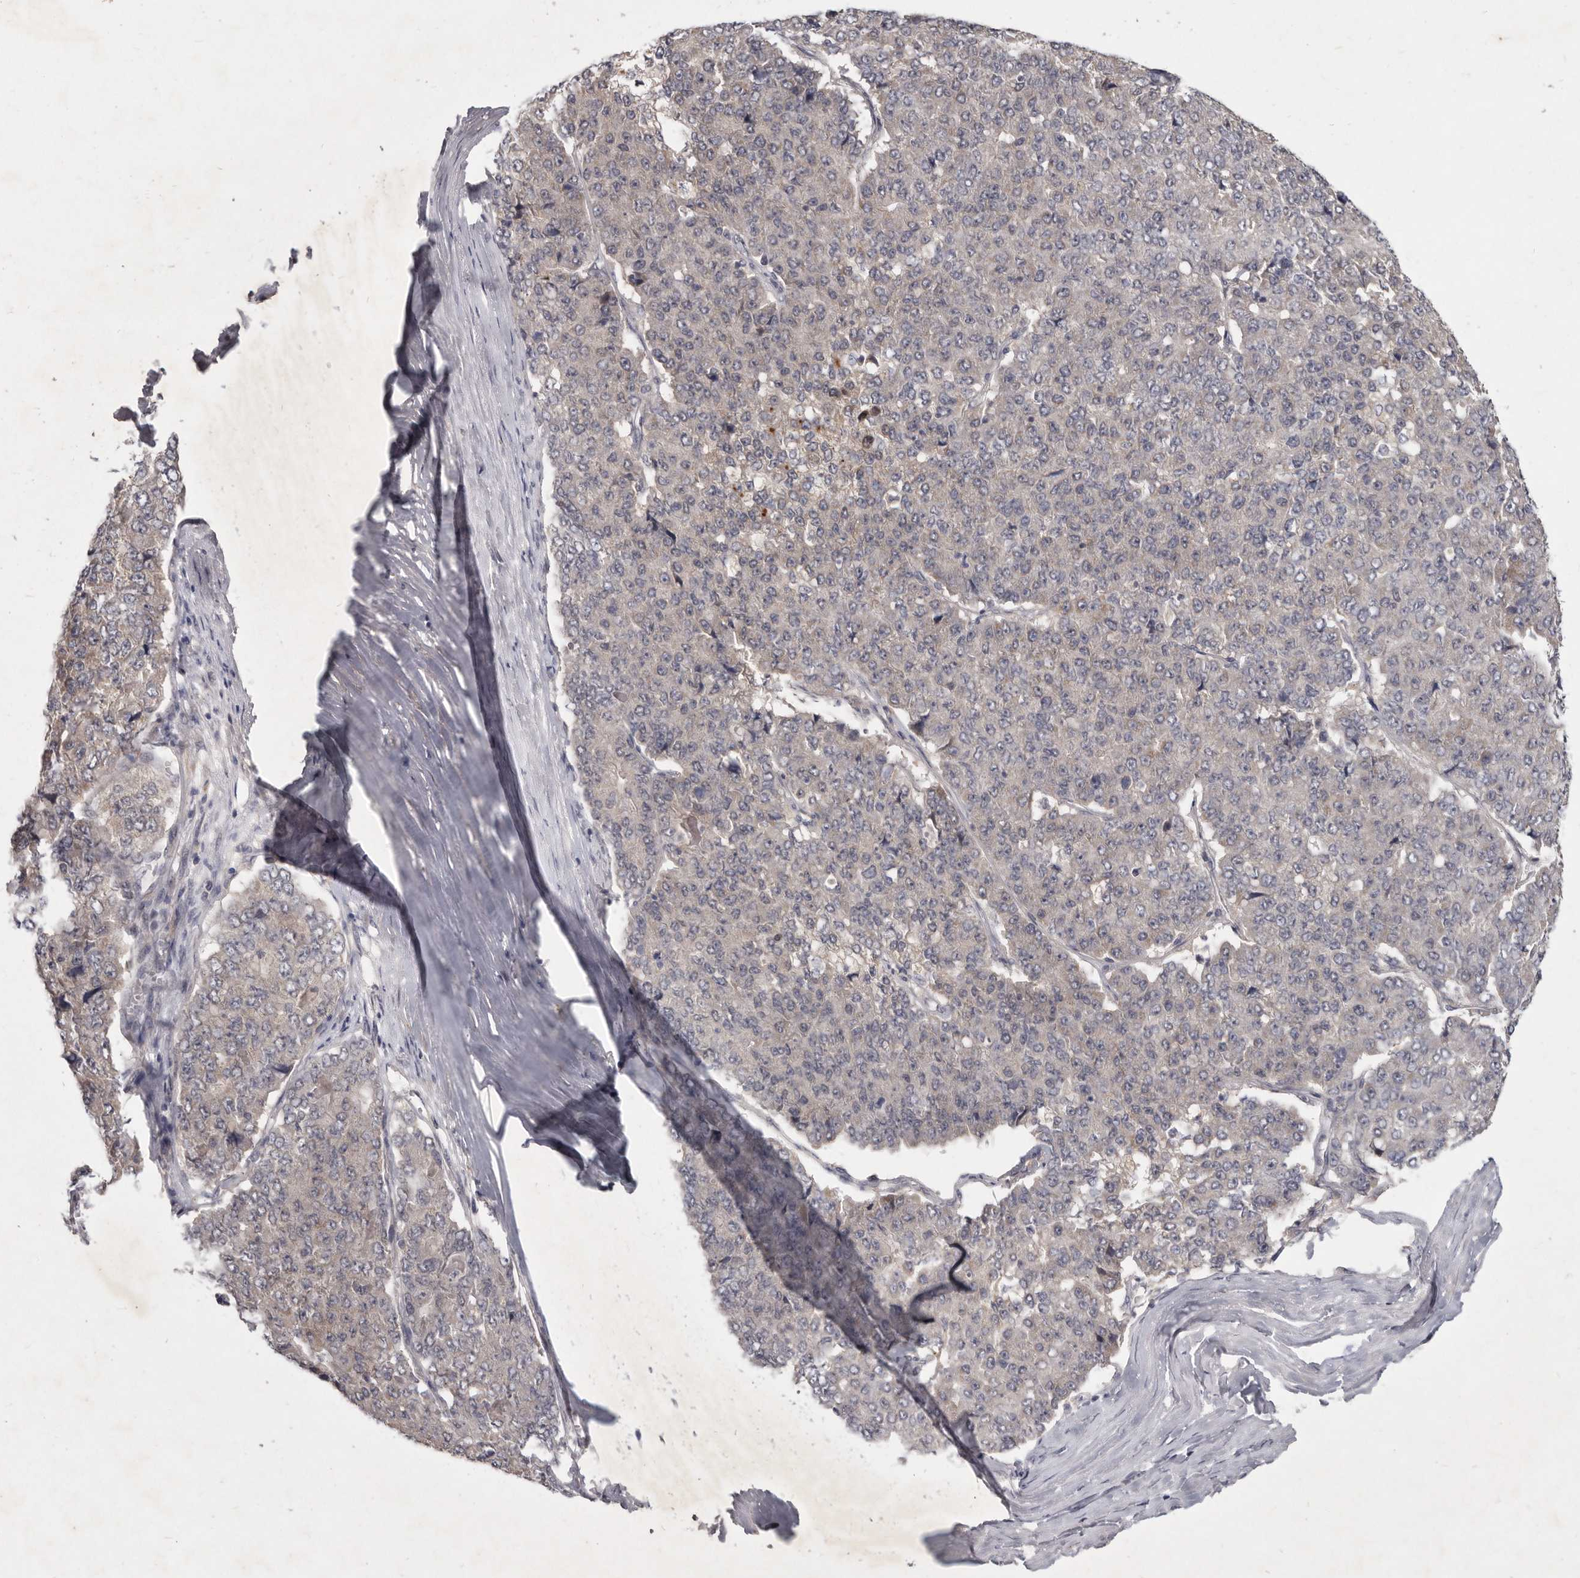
{"staining": {"intensity": "negative", "quantity": "none", "location": "none"}, "tissue": "pancreatic cancer", "cell_type": "Tumor cells", "image_type": "cancer", "snomed": [{"axis": "morphology", "description": "Adenocarcinoma, NOS"}, {"axis": "topography", "description": "Pancreas"}], "caption": "An immunohistochemistry photomicrograph of pancreatic cancer (adenocarcinoma) is shown. There is no staining in tumor cells of pancreatic cancer (adenocarcinoma).", "gene": "SLC22A1", "patient": {"sex": "male", "age": 50}}